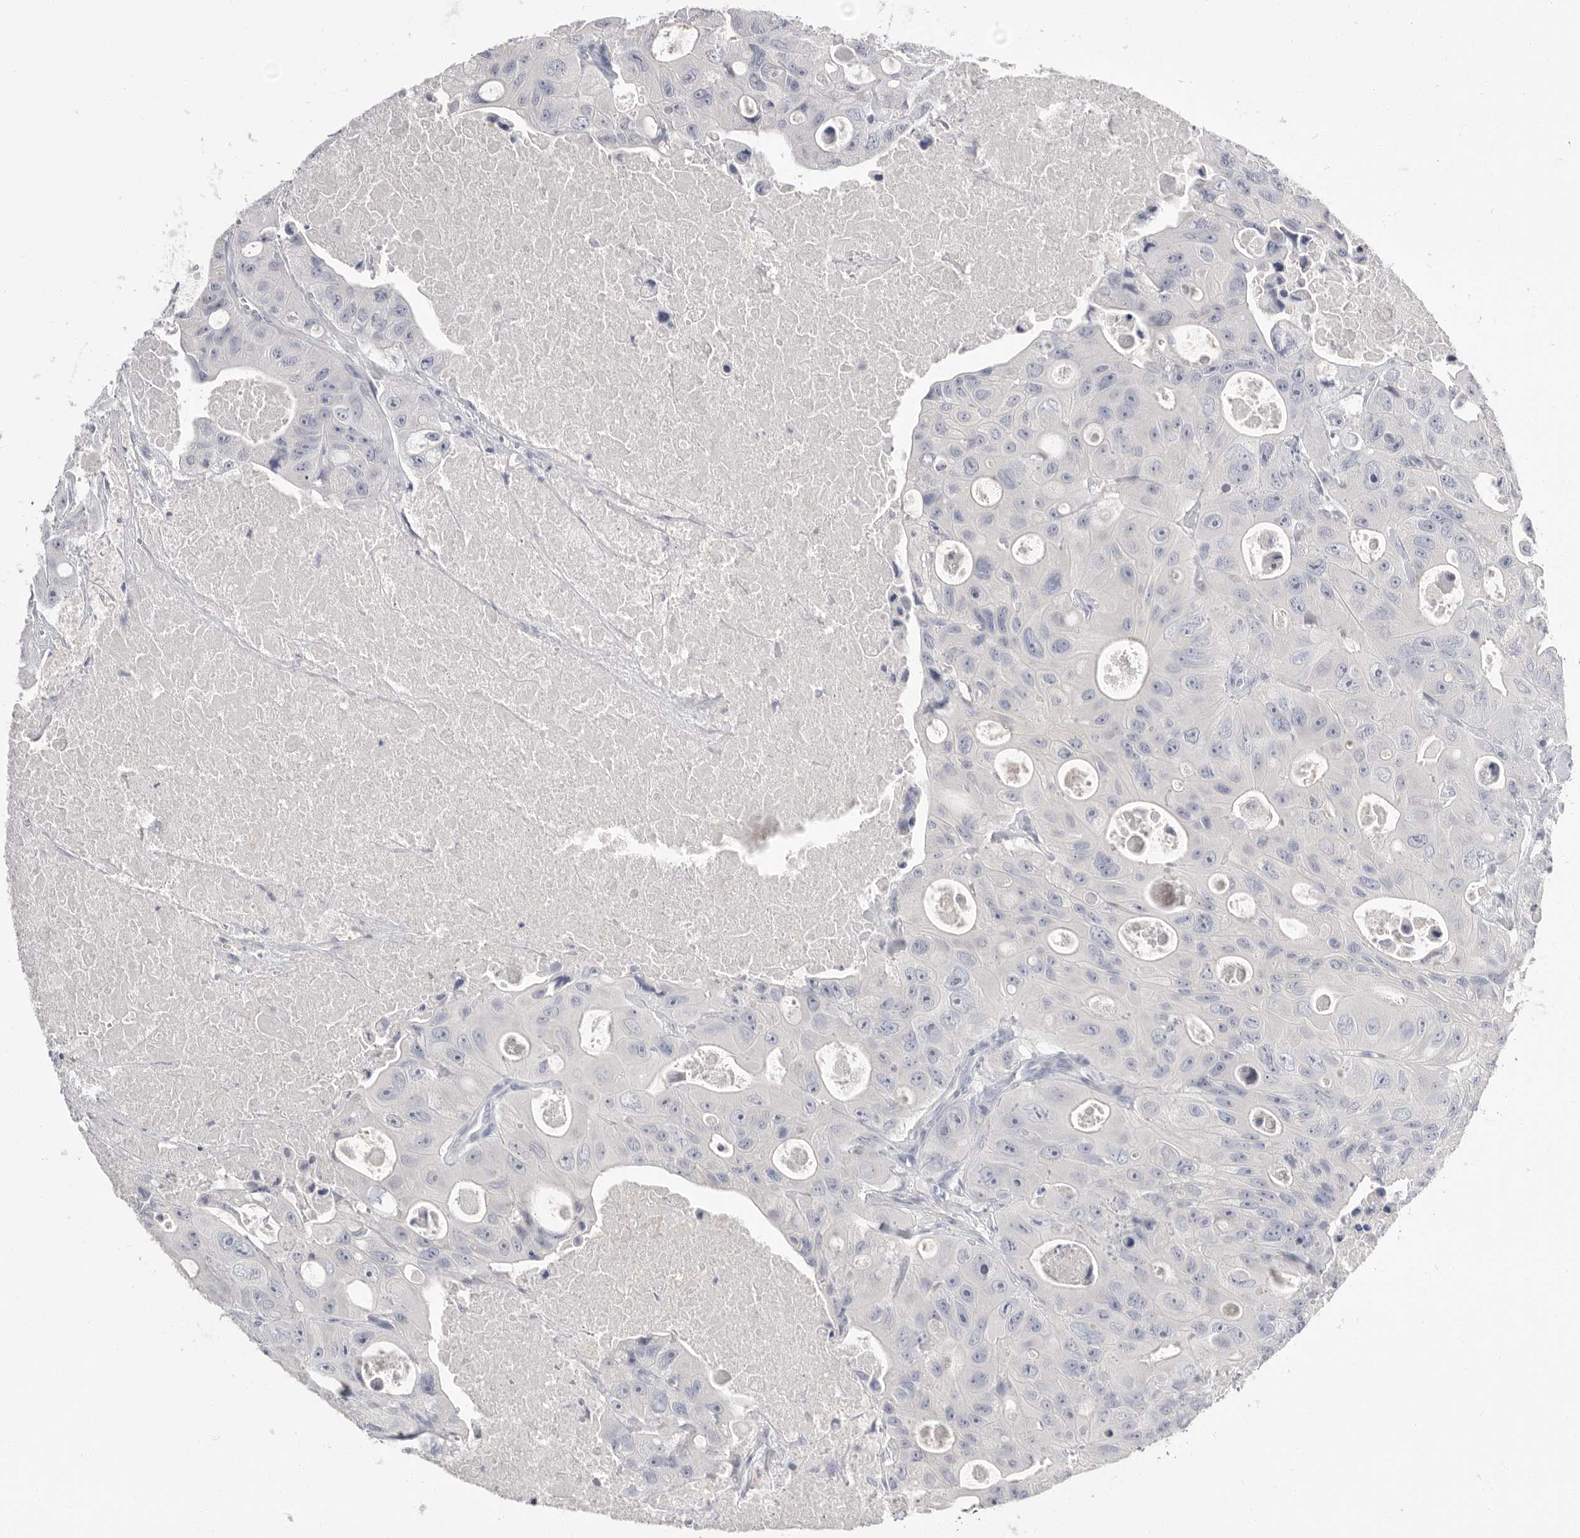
{"staining": {"intensity": "negative", "quantity": "none", "location": "none"}, "tissue": "colorectal cancer", "cell_type": "Tumor cells", "image_type": "cancer", "snomed": [{"axis": "morphology", "description": "Adenocarcinoma, NOS"}, {"axis": "topography", "description": "Colon"}], "caption": "Tumor cells show no significant positivity in adenocarcinoma (colorectal).", "gene": "APOA2", "patient": {"sex": "female", "age": 46}}